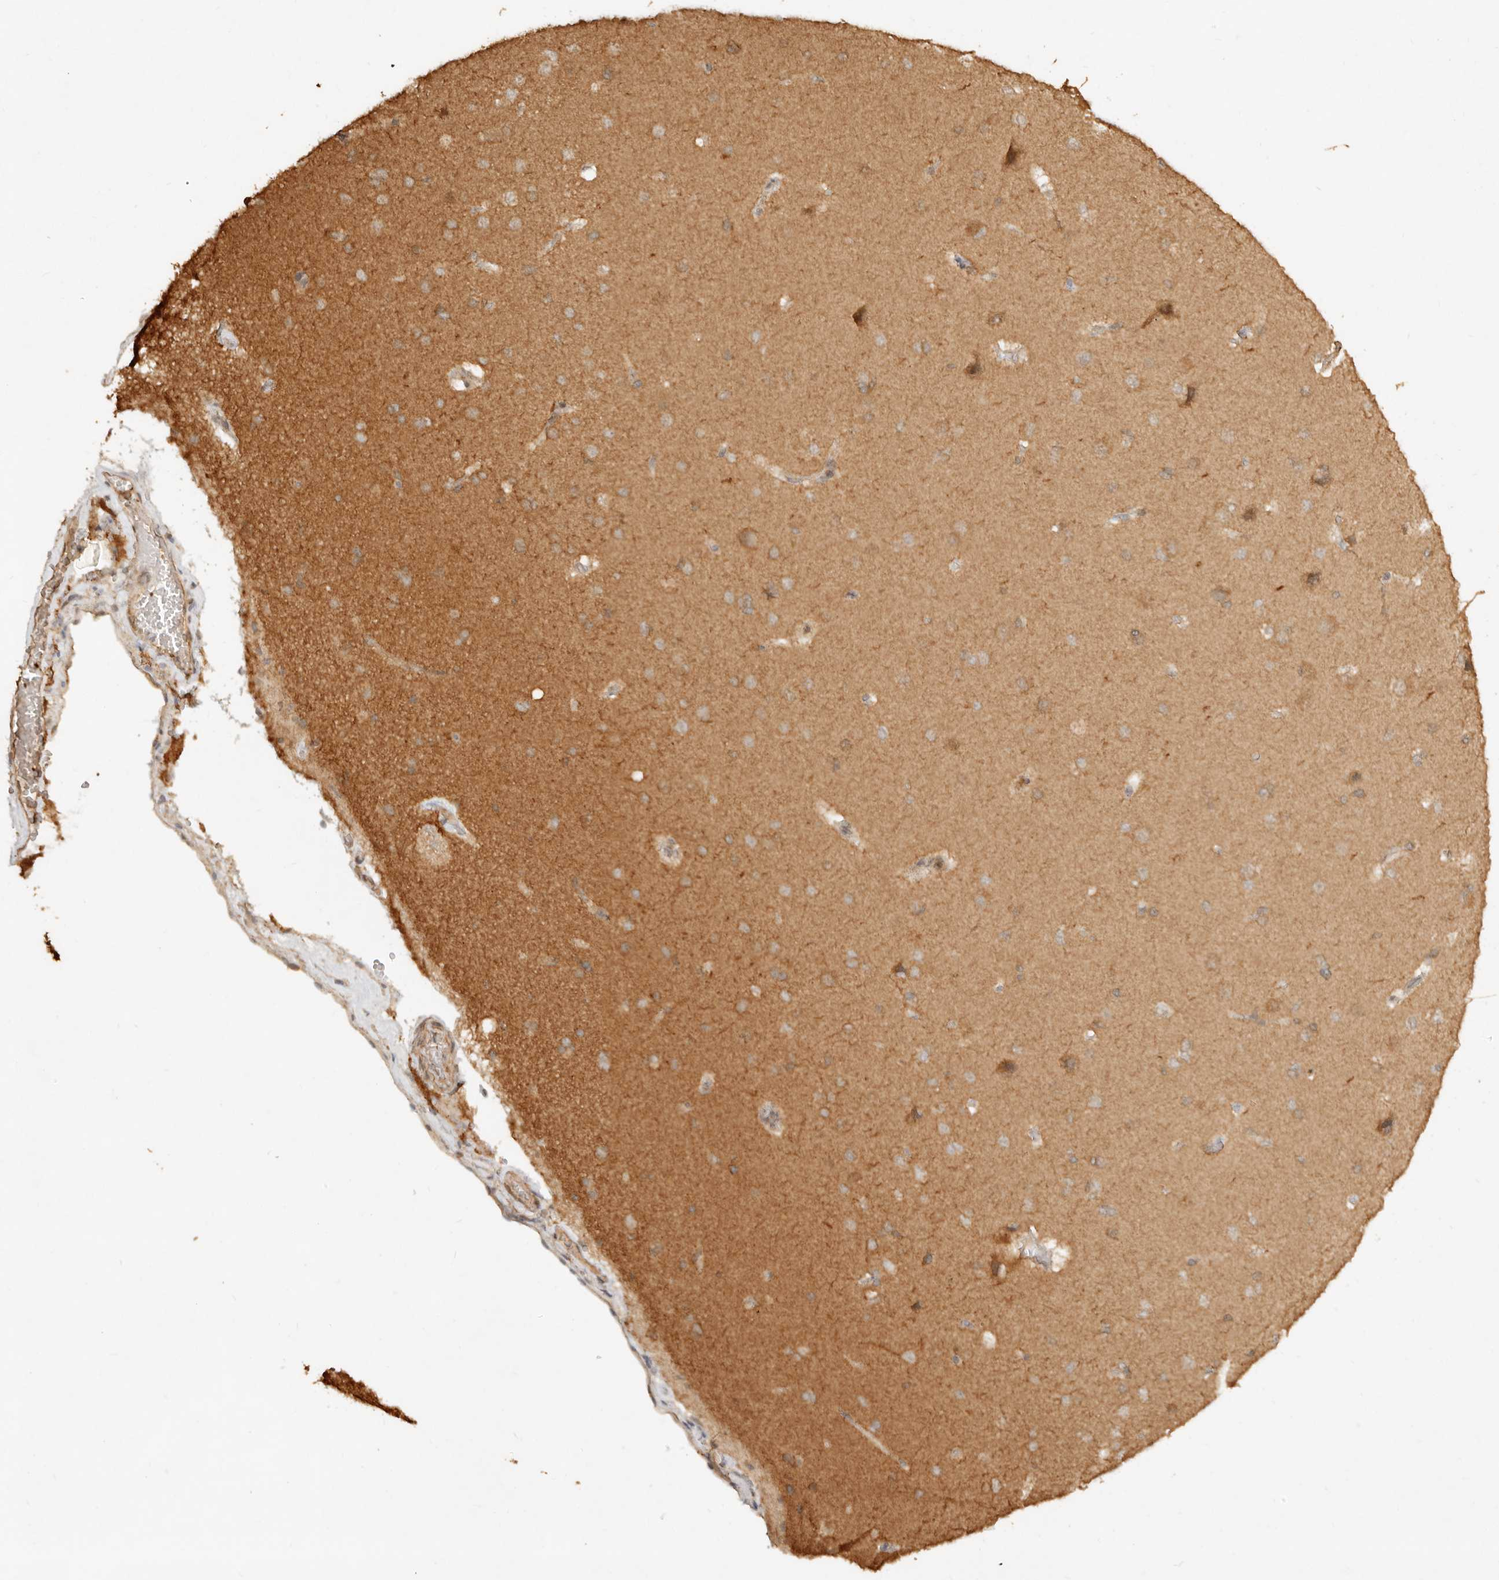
{"staining": {"intensity": "weak", "quantity": ">75%", "location": "cytoplasmic/membranous"}, "tissue": "cerebral cortex", "cell_type": "Endothelial cells", "image_type": "normal", "snomed": [{"axis": "morphology", "description": "Normal tissue, NOS"}, {"axis": "topography", "description": "Cerebral cortex"}], "caption": "Cerebral cortex was stained to show a protein in brown. There is low levels of weak cytoplasmic/membranous positivity in about >75% of endothelial cells.", "gene": "KIF2B", "patient": {"sex": "male", "age": 62}}